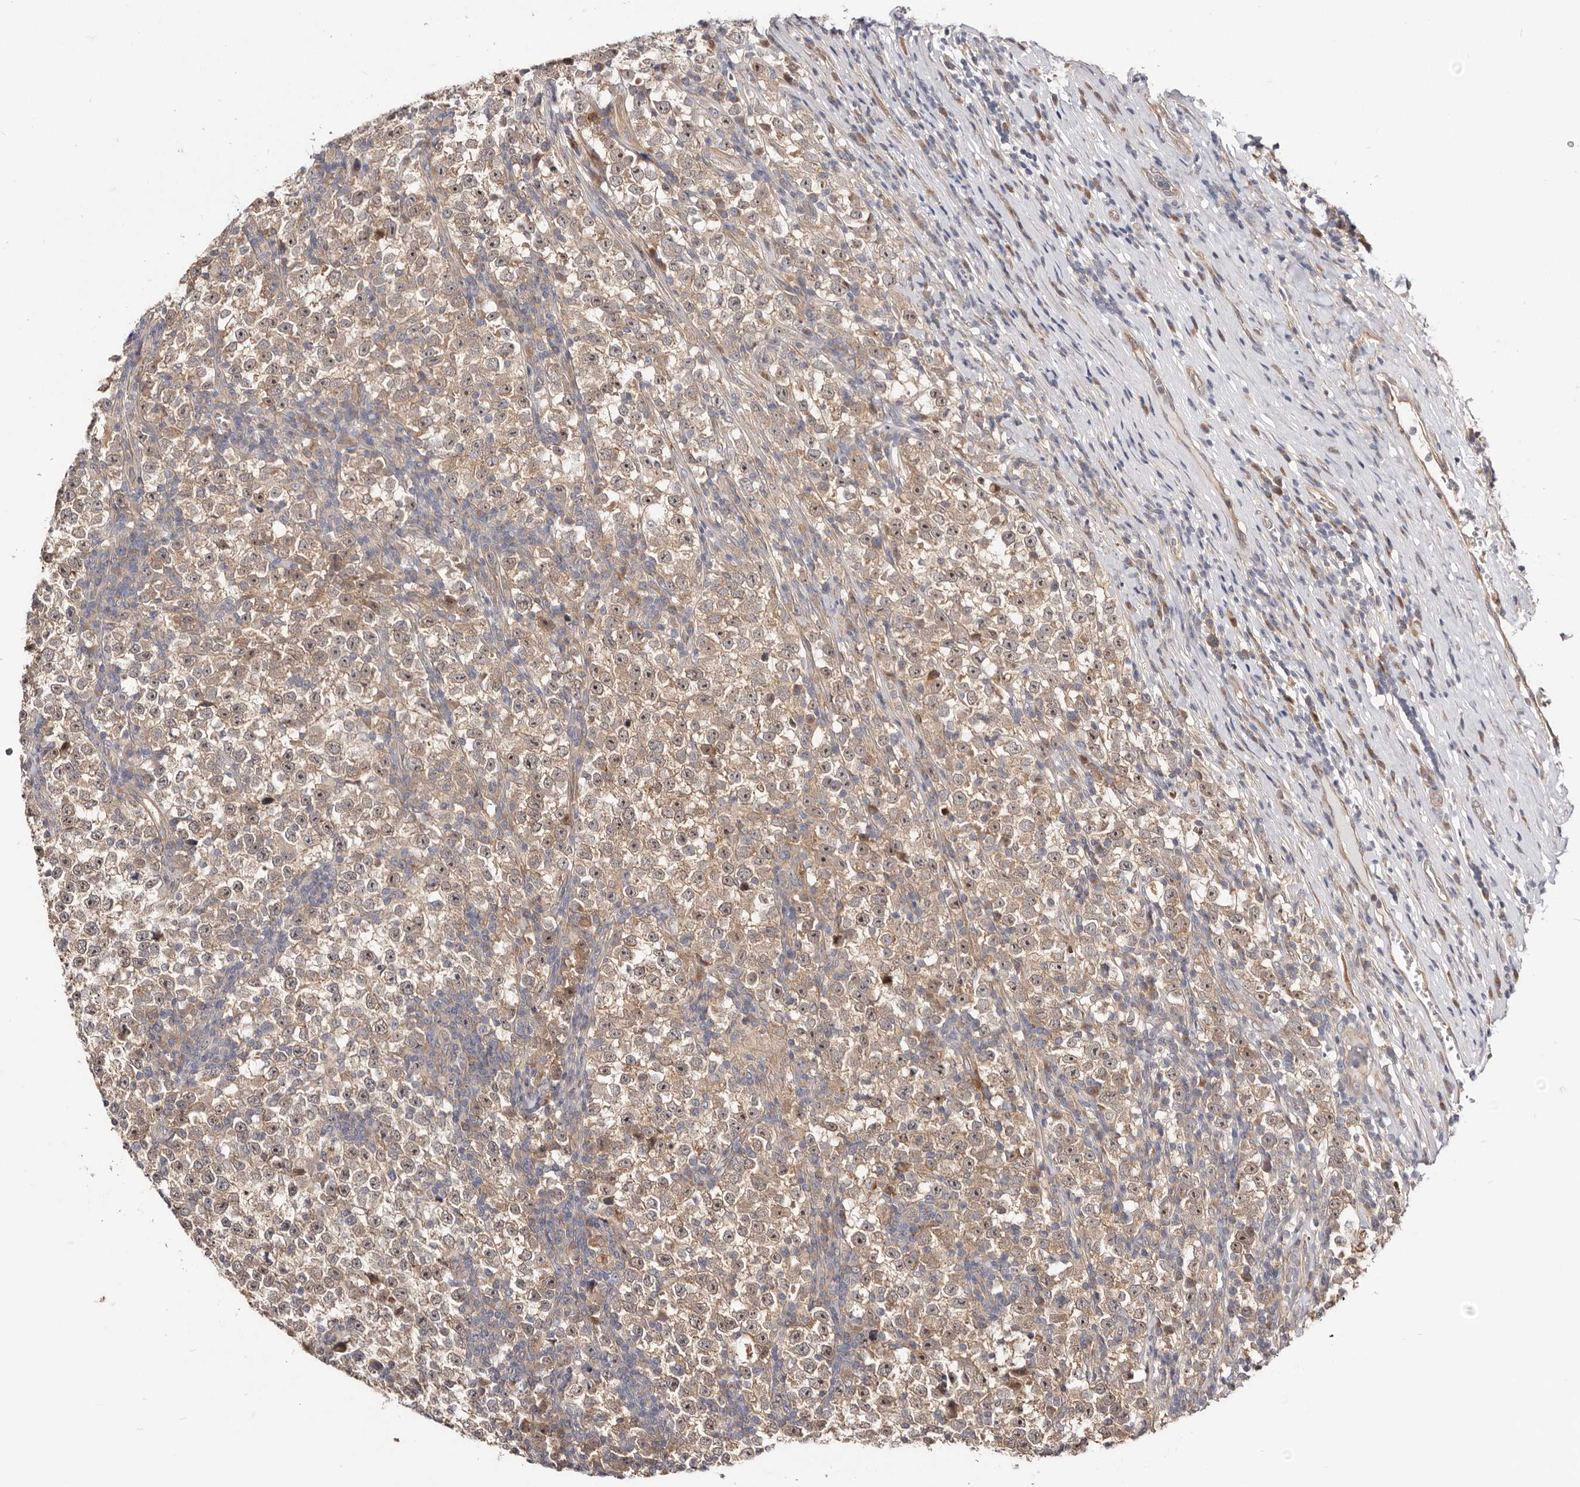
{"staining": {"intensity": "weak", "quantity": ">75%", "location": "cytoplasmic/membranous,nuclear"}, "tissue": "testis cancer", "cell_type": "Tumor cells", "image_type": "cancer", "snomed": [{"axis": "morphology", "description": "Normal tissue, NOS"}, {"axis": "morphology", "description": "Seminoma, NOS"}, {"axis": "topography", "description": "Testis"}], "caption": "A micrograph showing weak cytoplasmic/membranous and nuclear positivity in about >75% of tumor cells in testis seminoma, as visualized by brown immunohistochemical staining.", "gene": "GPATCH4", "patient": {"sex": "male", "age": 43}}